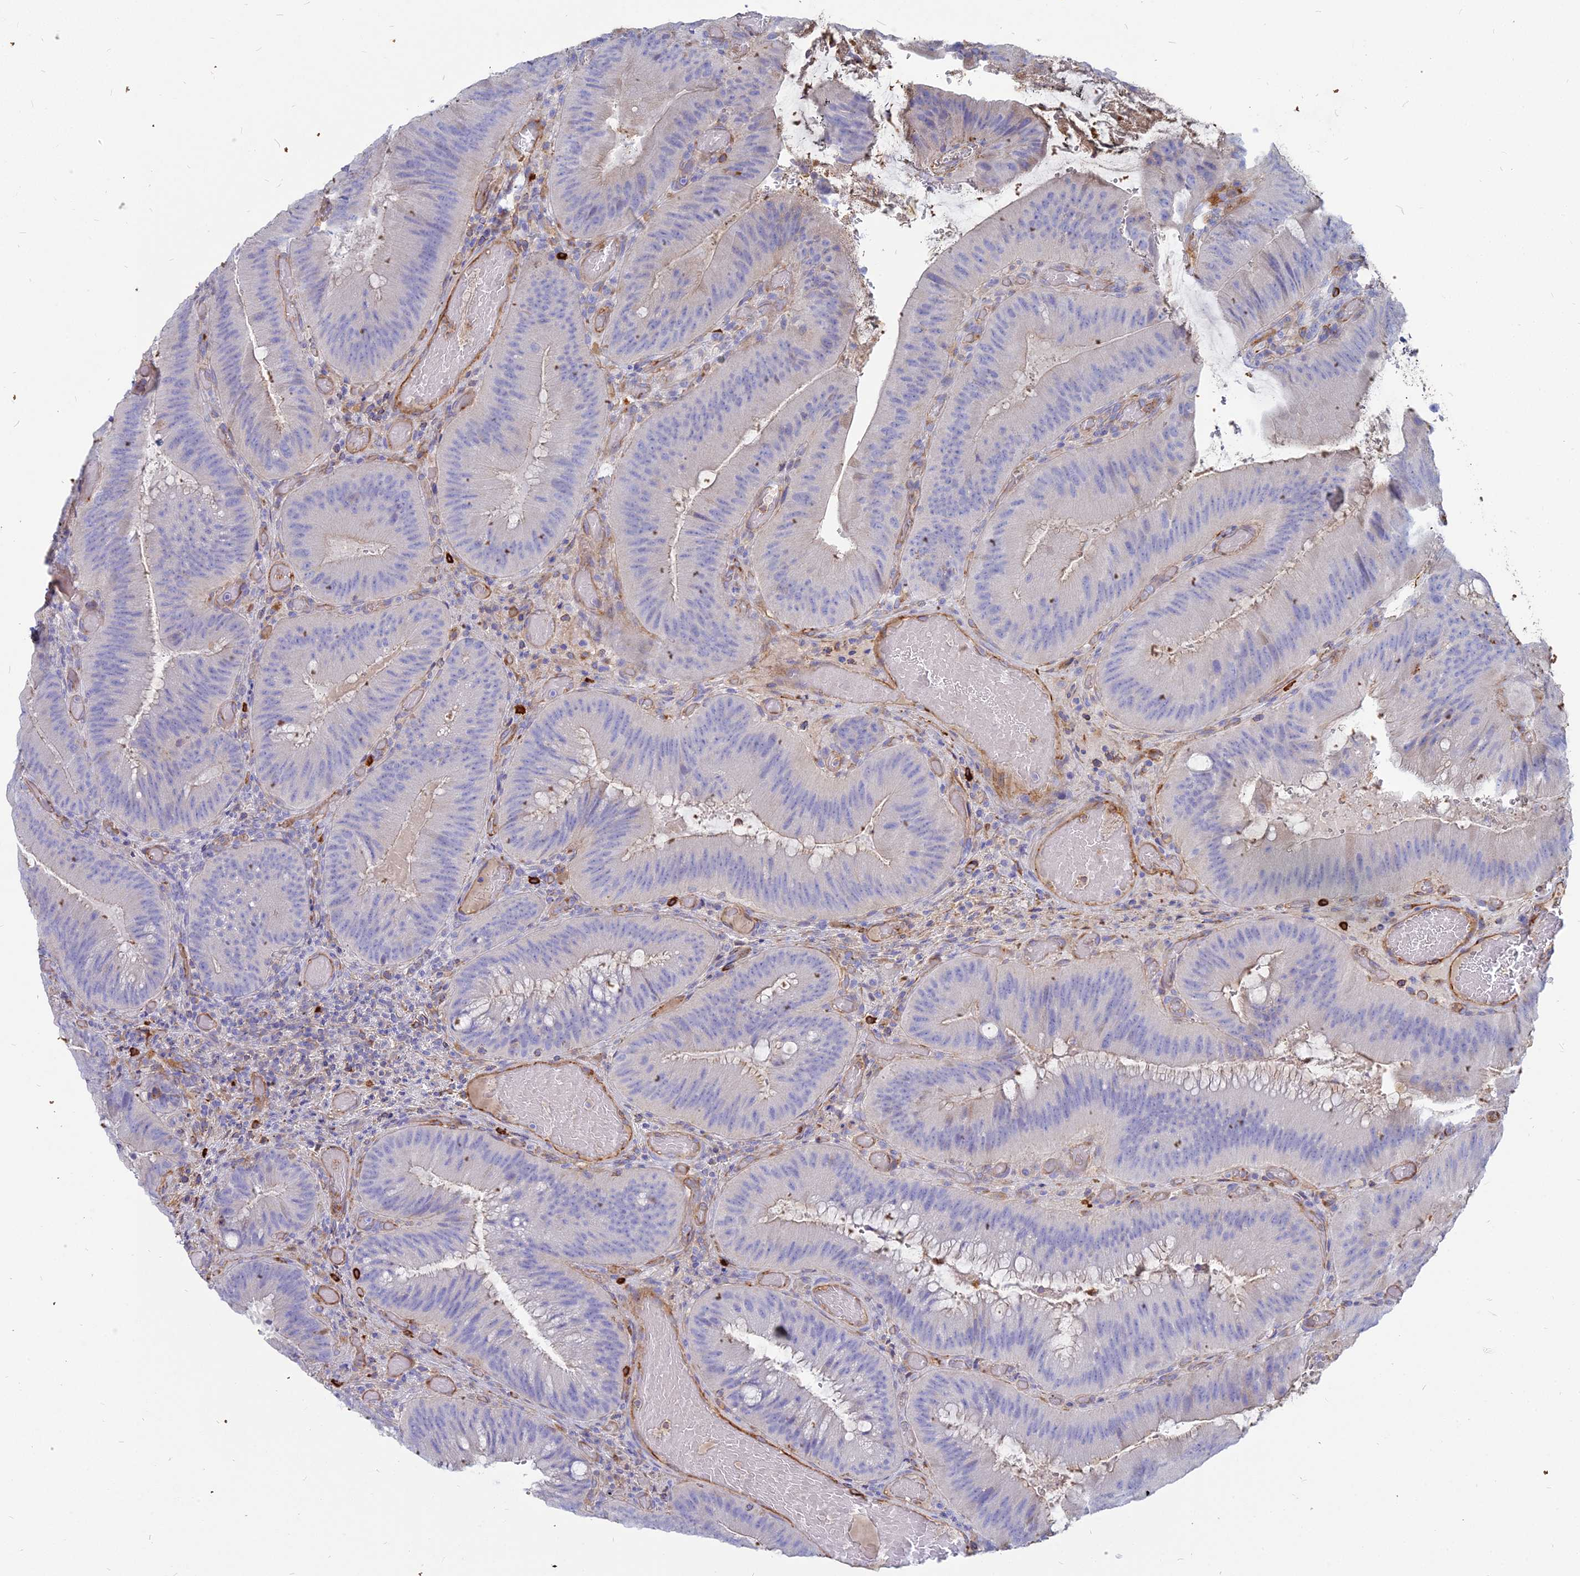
{"staining": {"intensity": "negative", "quantity": "none", "location": "none"}, "tissue": "colorectal cancer", "cell_type": "Tumor cells", "image_type": "cancer", "snomed": [{"axis": "morphology", "description": "Adenocarcinoma, NOS"}, {"axis": "topography", "description": "Colon"}], "caption": "An image of colorectal cancer (adenocarcinoma) stained for a protein demonstrates no brown staining in tumor cells.", "gene": "VAT1", "patient": {"sex": "female", "age": 43}}